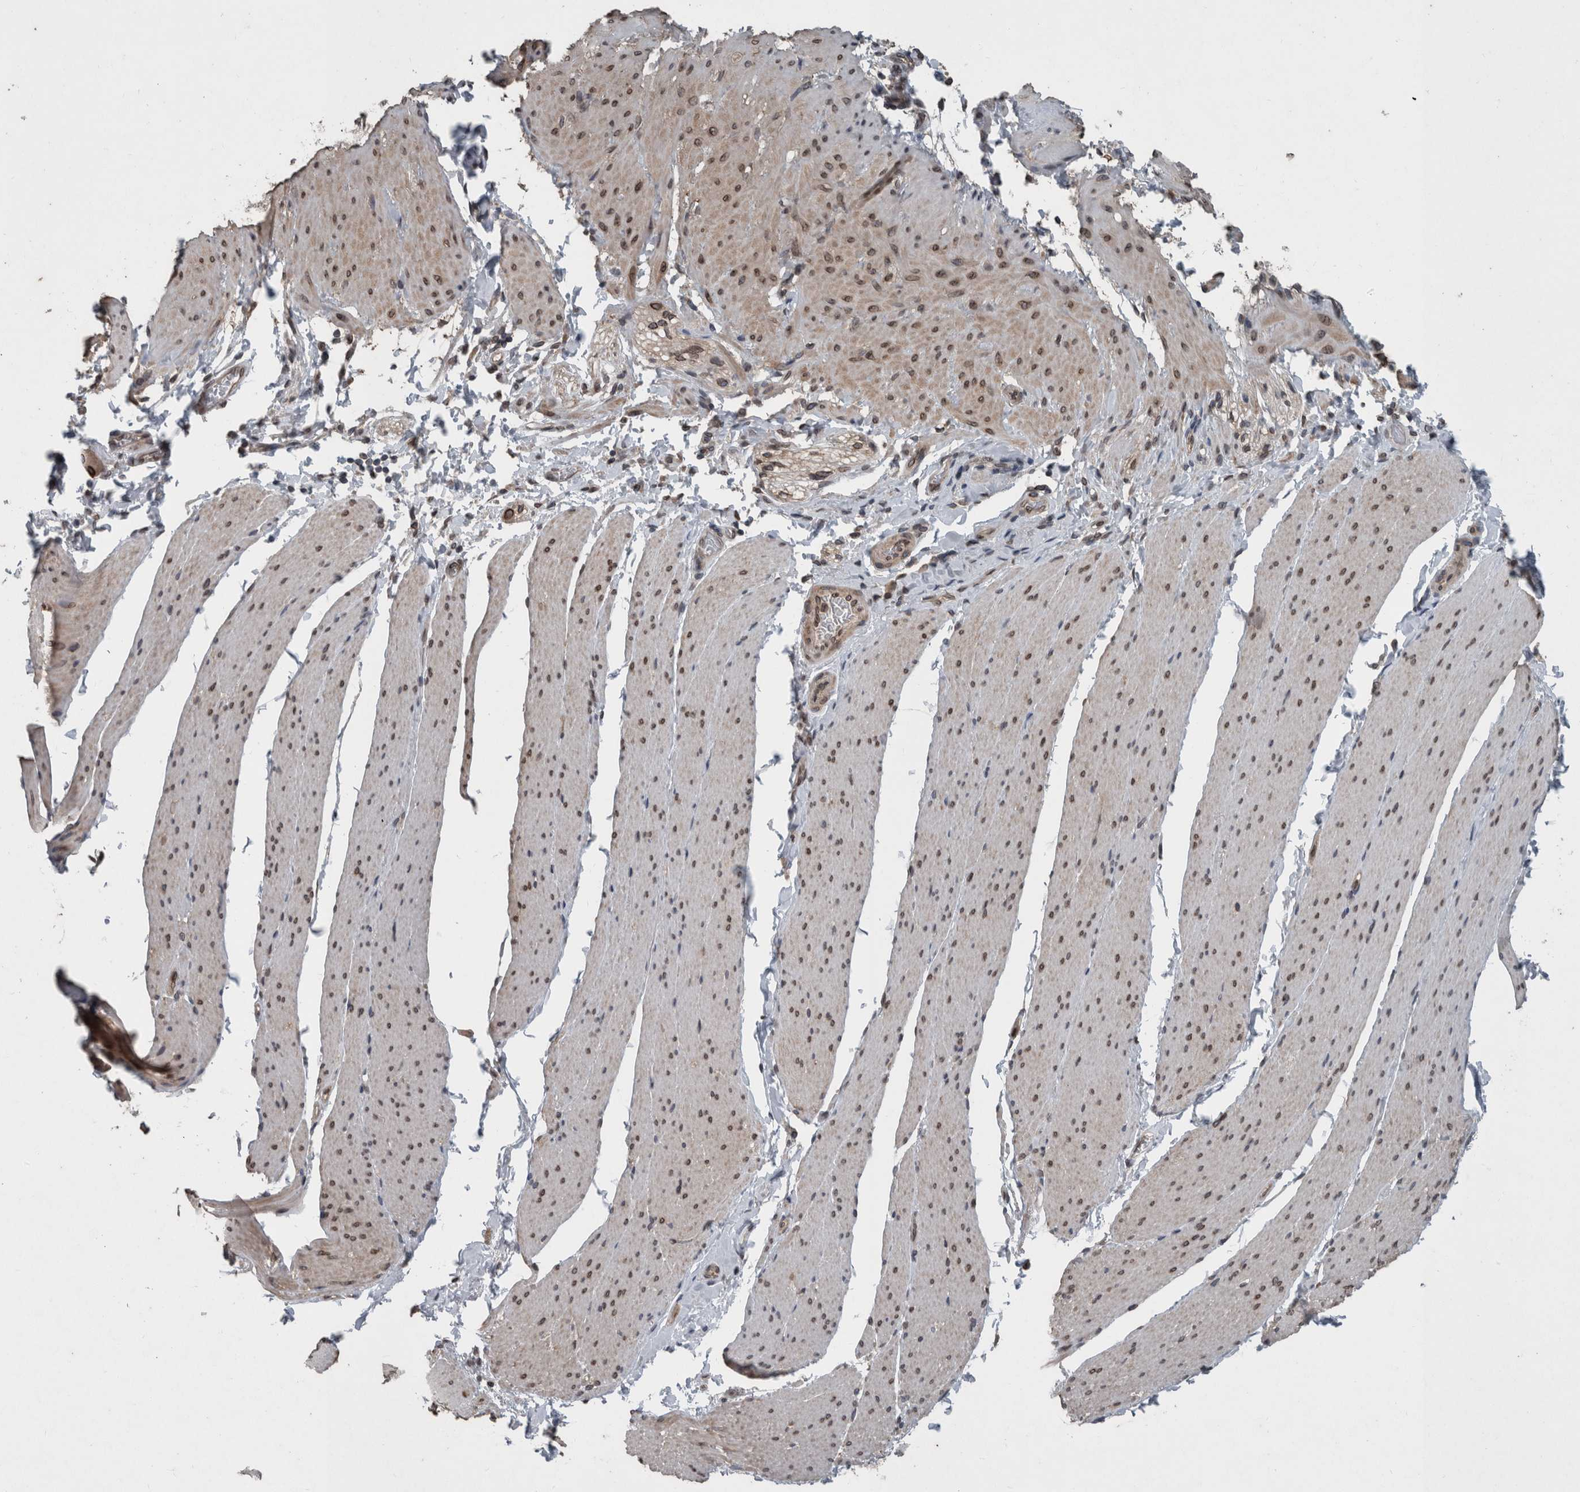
{"staining": {"intensity": "moderate", "quantity": "25%-75%", "location": "cytoplasmic/membranous,nuclear"}, "tissue": "smooth muscle", "cell_type": "Smooth muscle cells", "image_type": "normal", "snomed": [{"axis": "morphology", "description": "Normal tissue, NOS"}, {"axis": "topography", "description": "Smooth muscle"}, {"axis": "topography", "description": "Small intestine"}], "caption": "This micrograph demonstrates IHC staining of unremarkable human smooth muscle, with medium moderate cytoplasmic/membranous,nuclear expression in about 25%-75% of smooth muscle cells.", "gene": "RANBP2", "patient": {"sex": "female", "age": 84}}